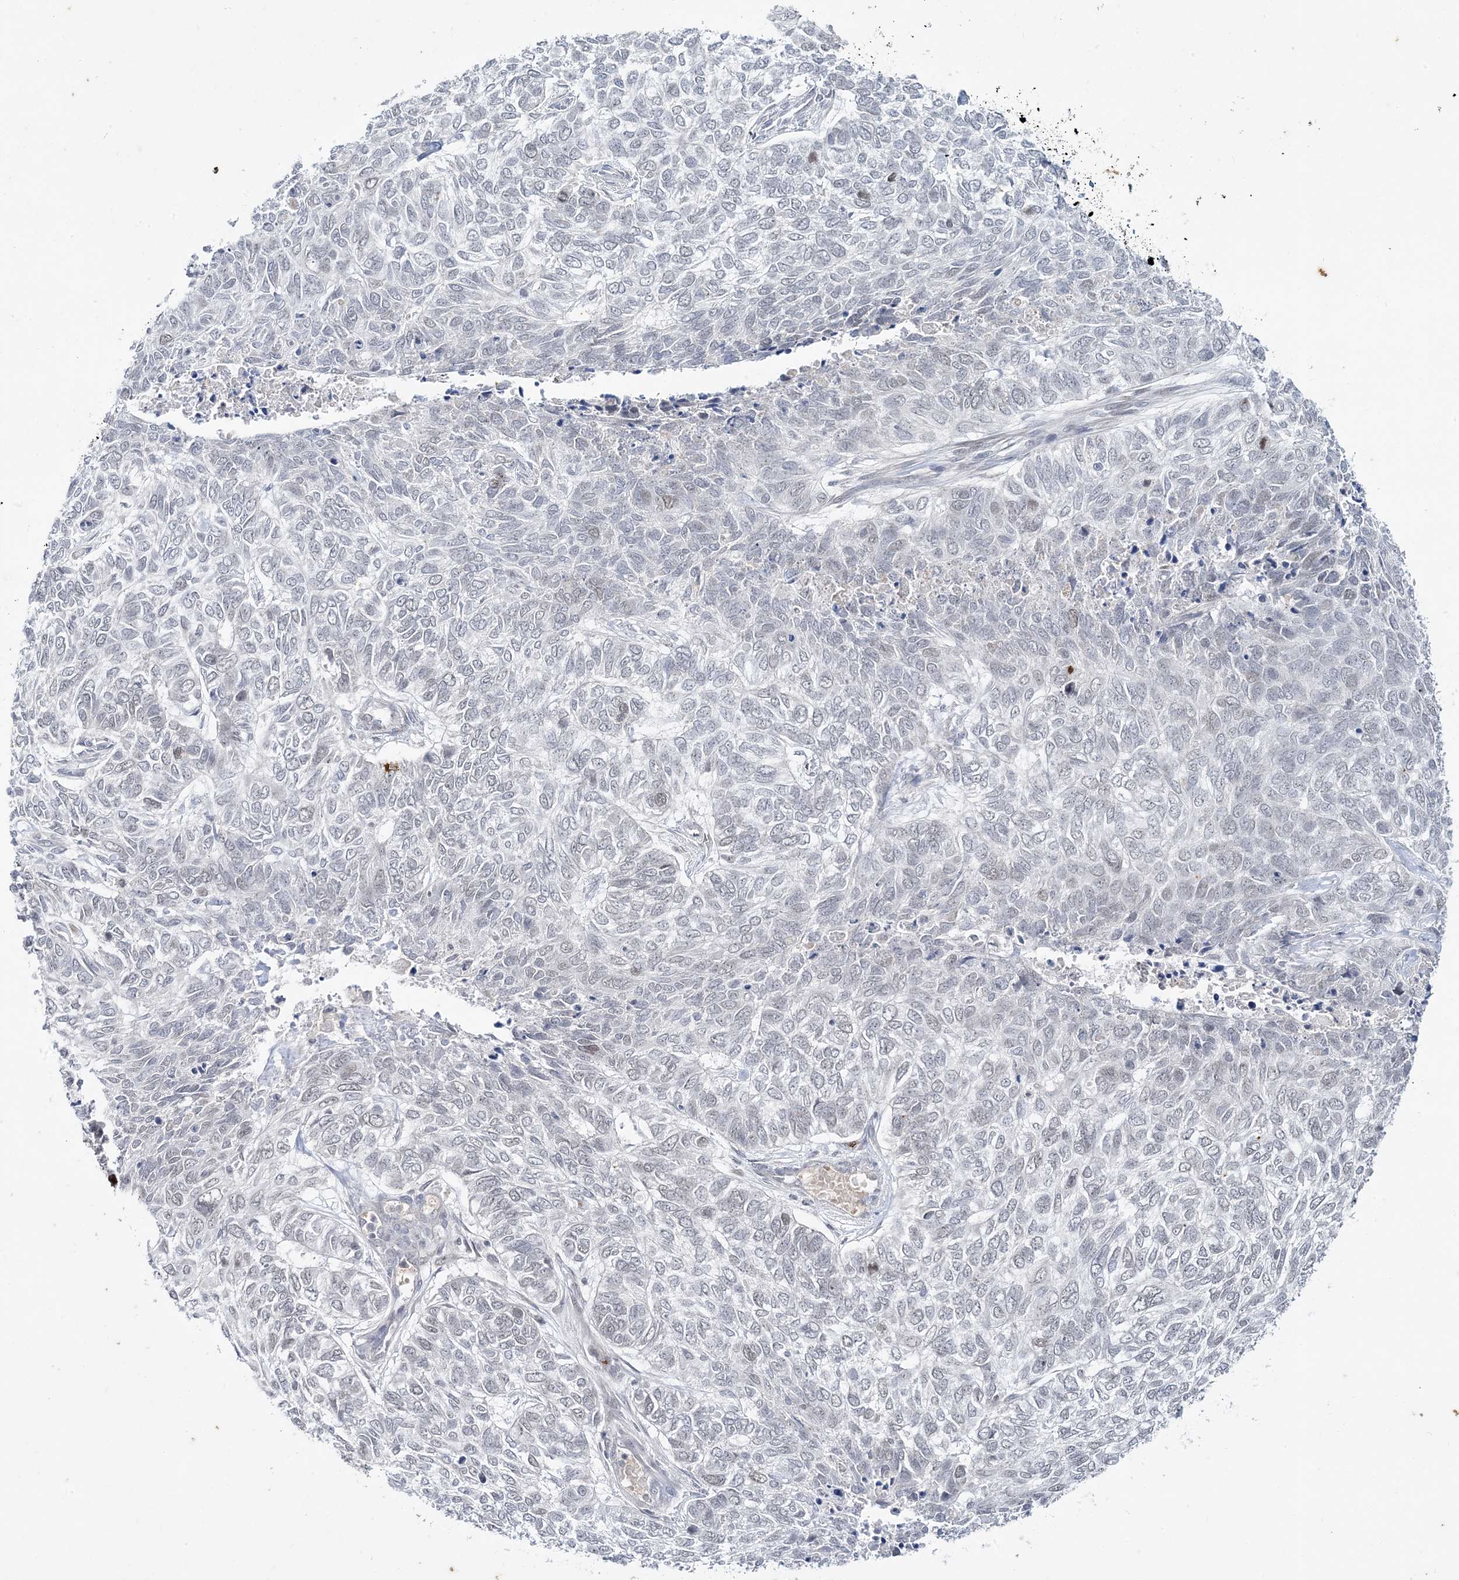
{"staining": {"intensity": "negative", "quantity": "none", "location": "none"}, "tissue": "skin cancer", "cell_type": "Tumor cells", "image_type": "cancer", "snomed": [{"axis": "morphology", "description": "Basal cell carcinoma"}, {"axis": "topography", "description": "Skin"}], "caption": "Tumor cells are negative for brown protein staining in basal cell carcinoma (skin).", "gene": "LEXM", "patient": {"sex": "female", "age": 65}}